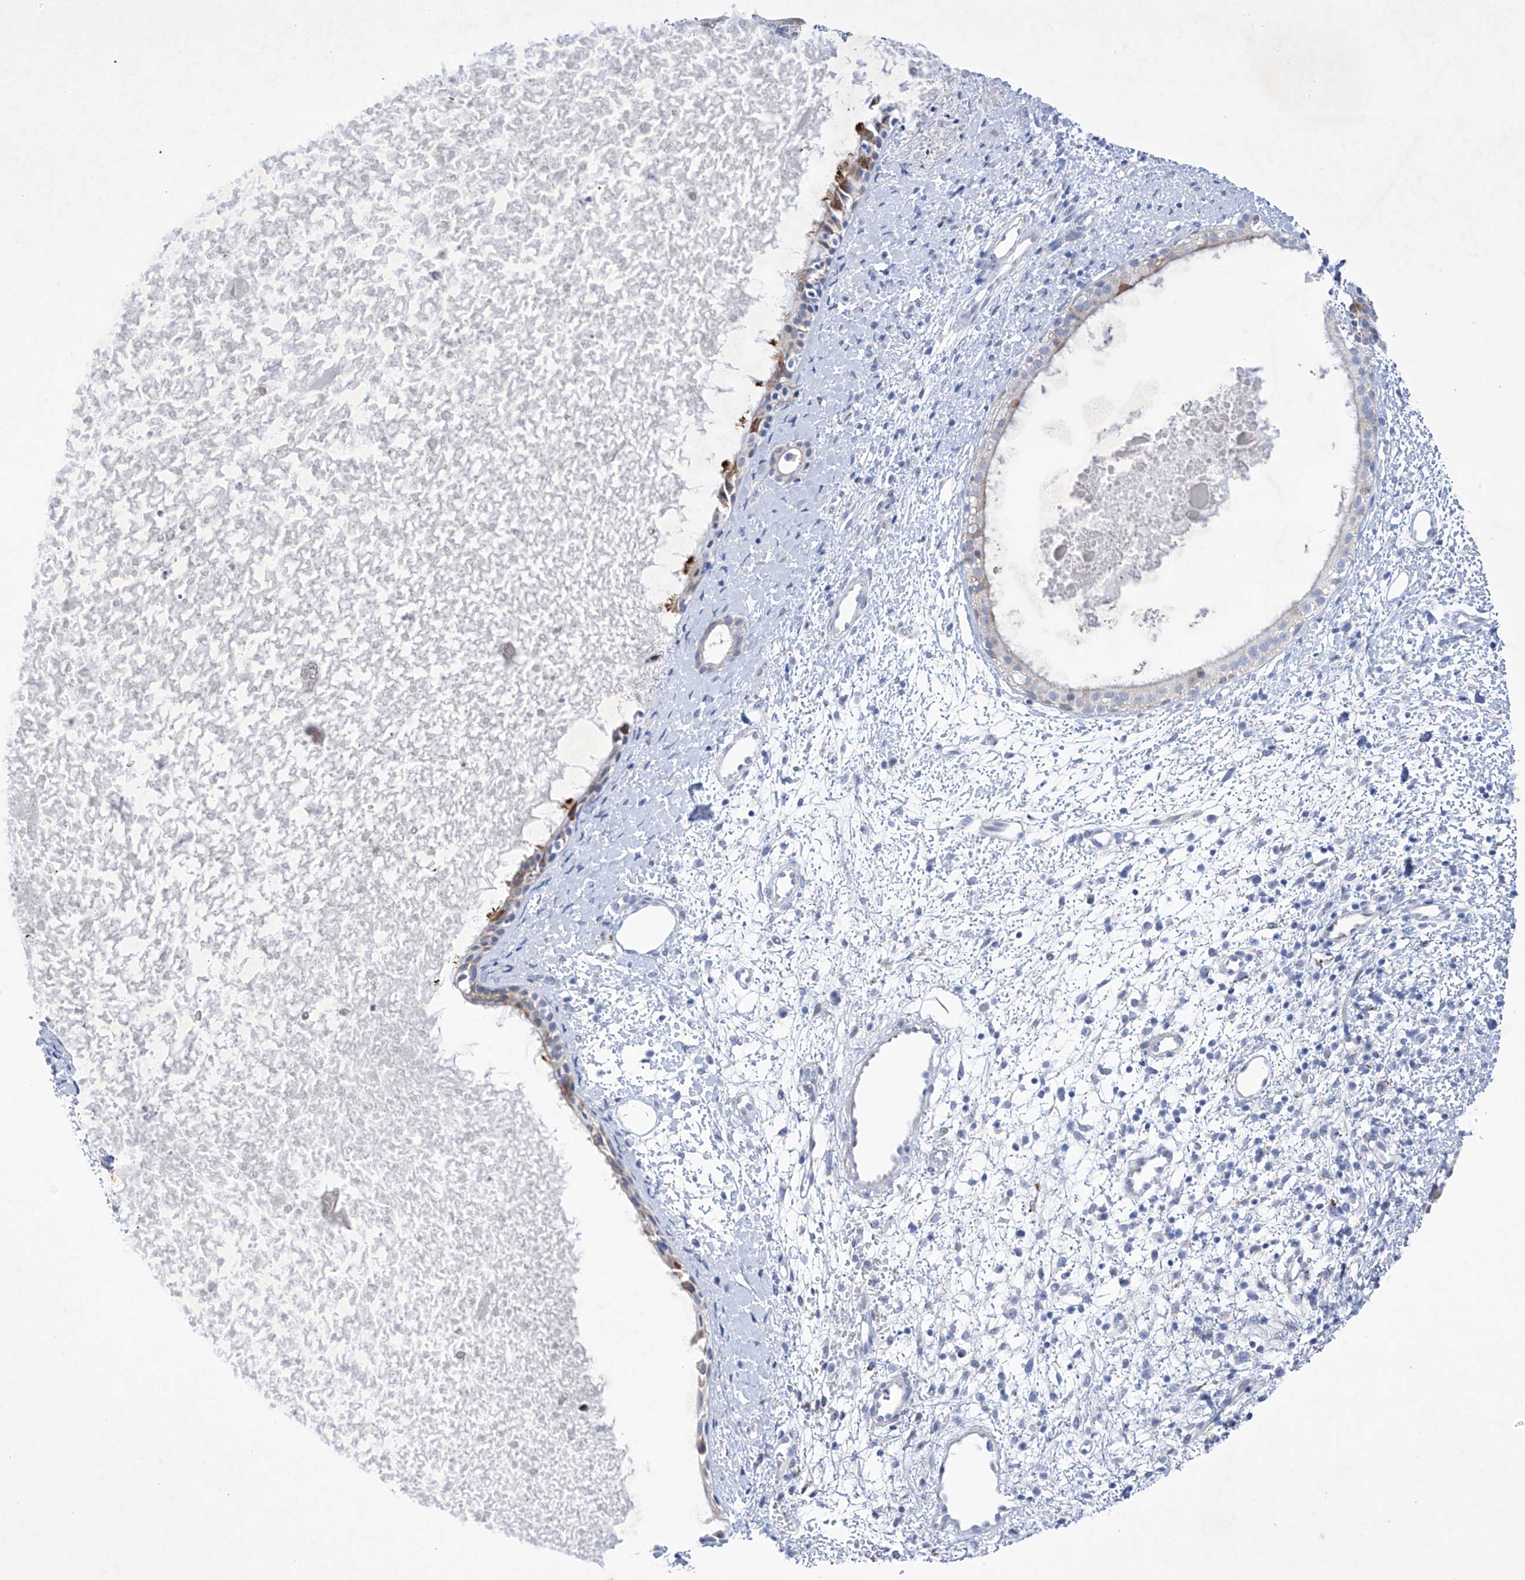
{"staining": {"intensity": "moderate", "quantity": "<25%", "location": "cytoplasmic/membranous"}, "tissue": "nasopharynx", "cell_type": "Respiratory epithelial cells", "image_type": "normal", "snomed": [{"axis": "morphology", "description": "Normal tissue, NOS"}, {"axis": "topography", "description": "Nasopharynx"}], "caption": "Nasopharynx stained for a protein exhibits moderate cytoplasmic/membranous positivity in respiratory epithelial cells. (Brightfield microscopy of DAB IHC at high magnification).", "gene": "C1orf87", "patient": {"sex": "male", "age": 22}}